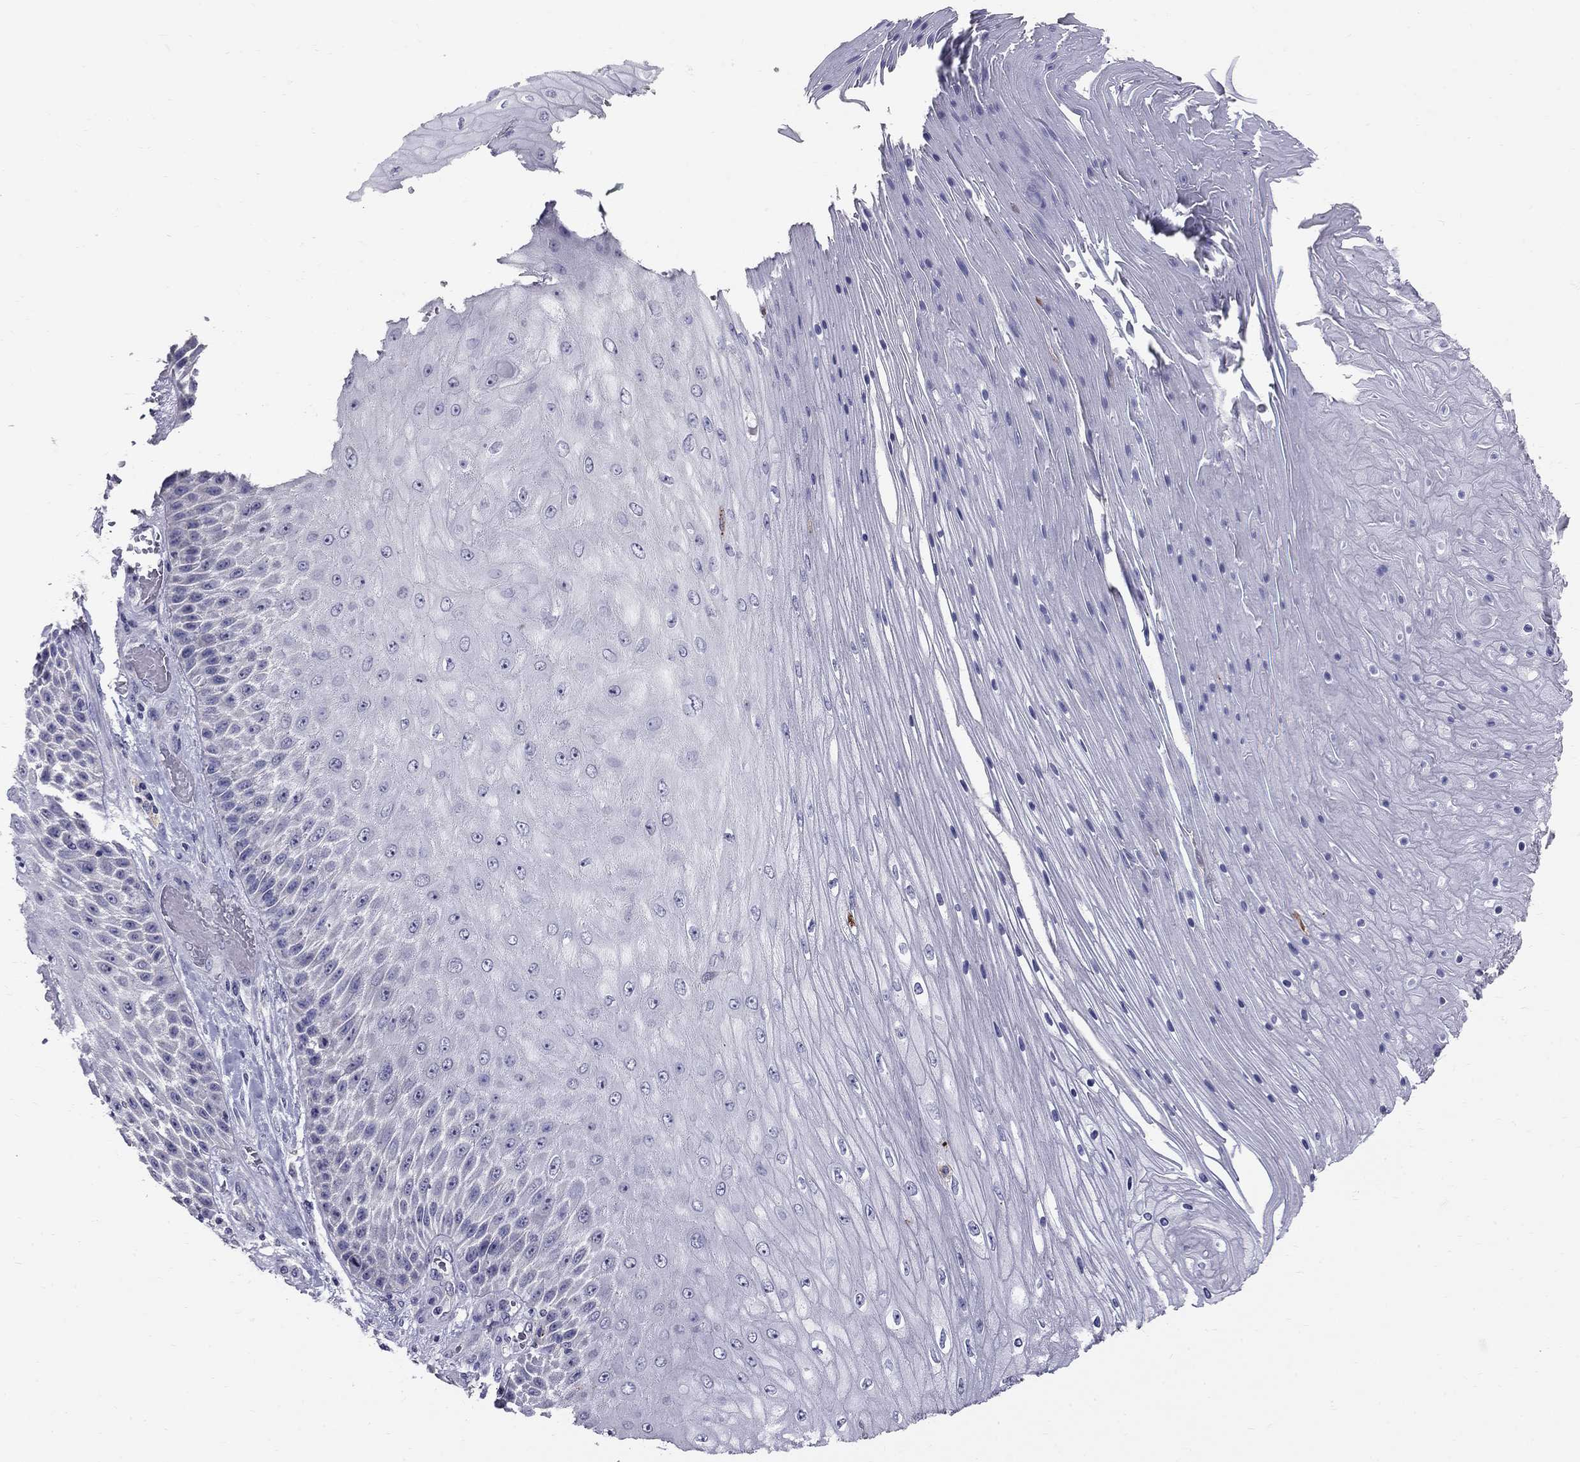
{"staining": {"intensity": "negative", "quantity": "none", "location": "none"}, "tissue": "skin cancer", "cell_type": "Tumor cells", "image_type": "cancer", "snomed": [{"axis": "morphology", "description": "Squamous cell carcinoma, NOS"}, {"axis": "topography", "description": "Skin"}], "caption": "This micrograph is of skin squamous cell carcinoma stained with IHC to label a protein in brown with the nuclei are counter-stained blue. There is no positivity in tumor cells.", "gene": "TP53TG5", "patient": {"sex": "male", "age": 62}}